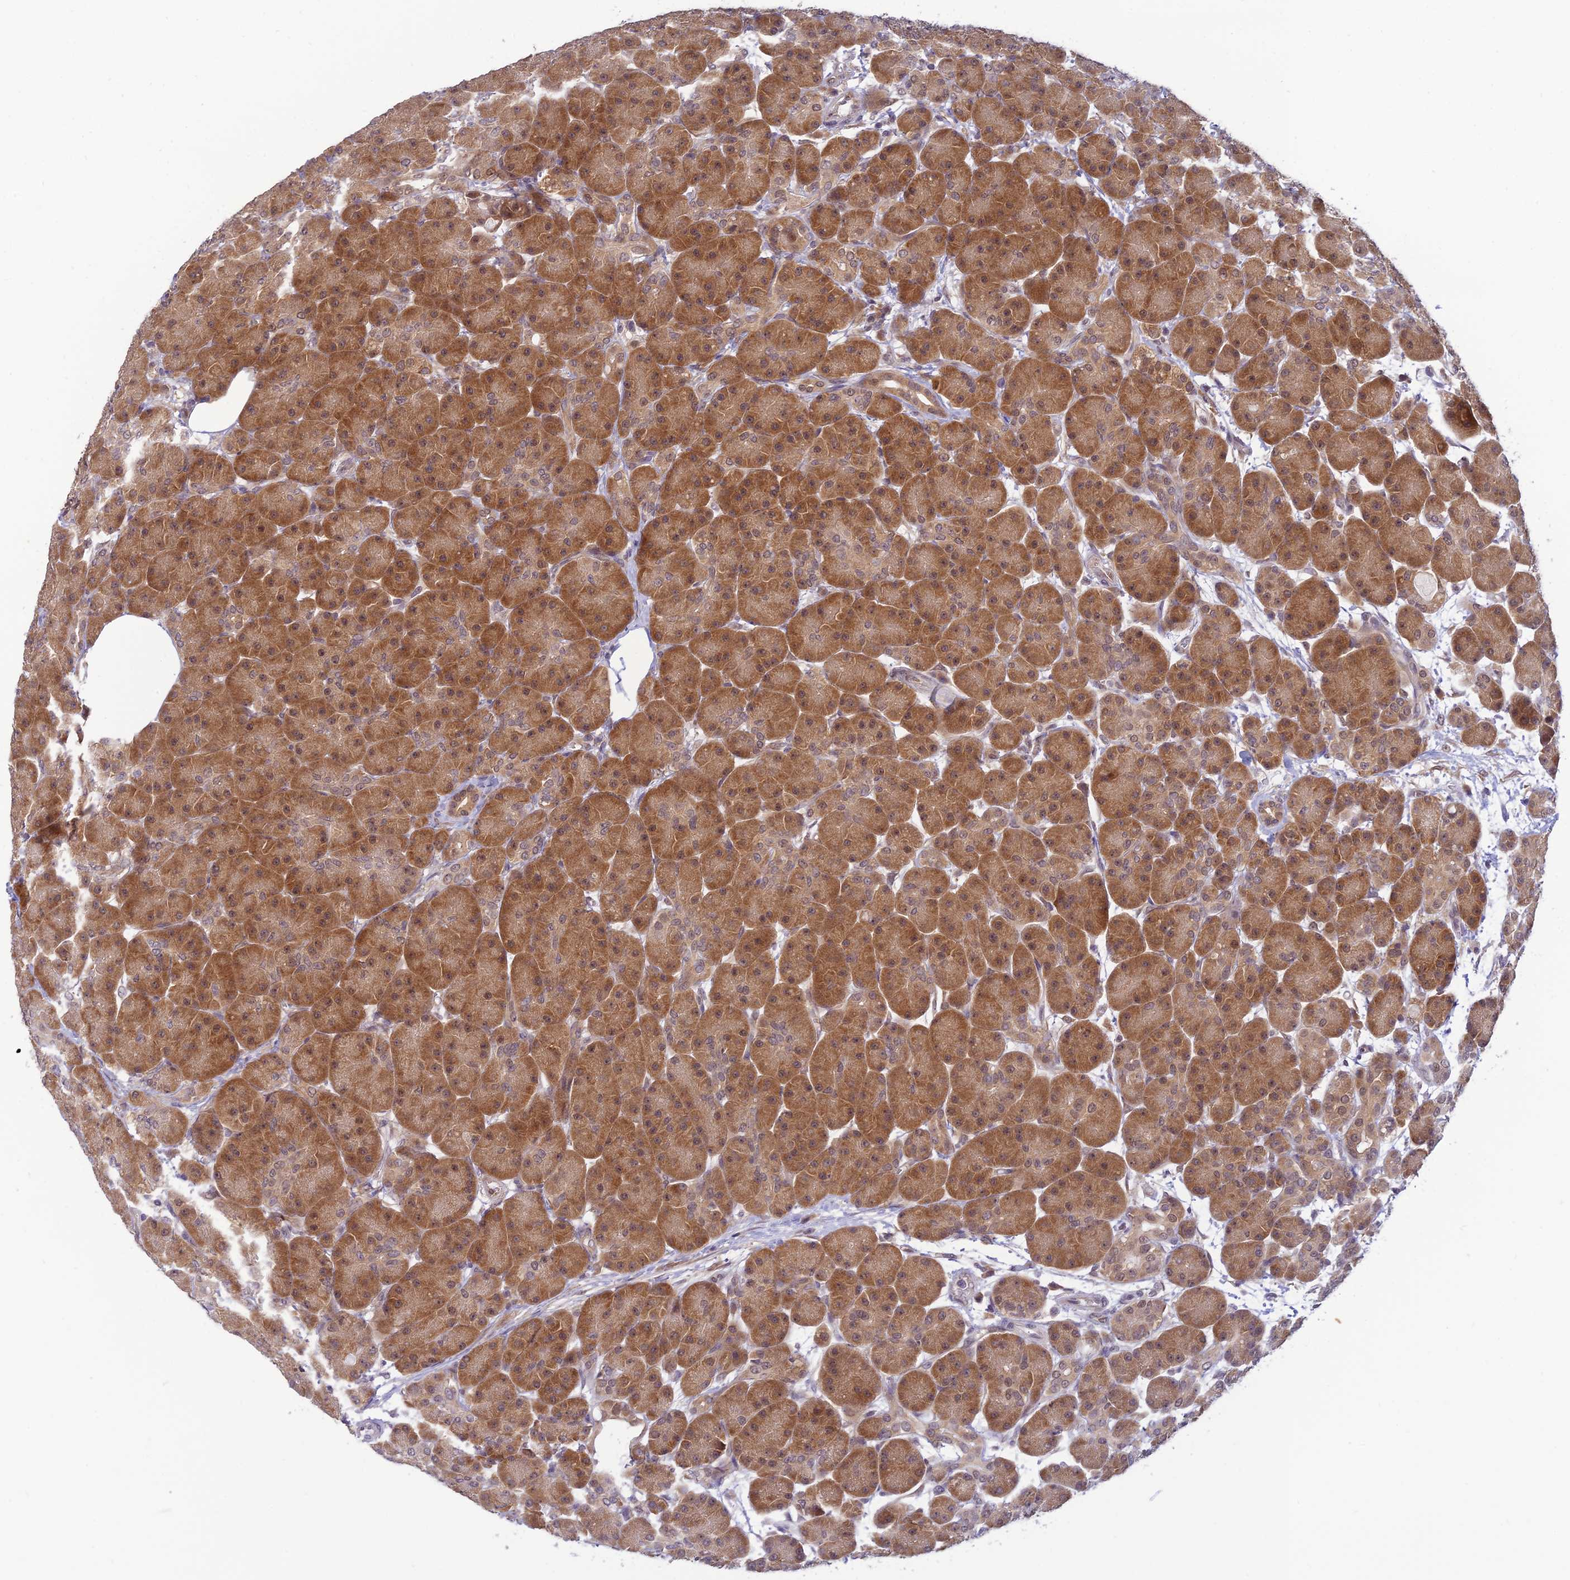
{"staining": {"intensity": "moderate", "quantity": ">75%", "location": "cytoplasmic/membranous"}, "tissue": "pancreas", "cell_type": "Exocrine glandular cells", "image_type": "normal", "snomed": [{"axis": "morphology", "description": "Normal tissue, NOS"}, {"axis": "topography", "description": "Pancreas"}], "caption": "Protein staining of normal pancreas exhibits moderate cytoplasmic/membranous expression in about >75% of exocrine glandular cells. (Stains: DAB in brown, nuclei in blue, Microscopy: brightfield microscopy at high magnification).", "gene": "SKIC8", "patient": {"sex": "male", "age": 63}}